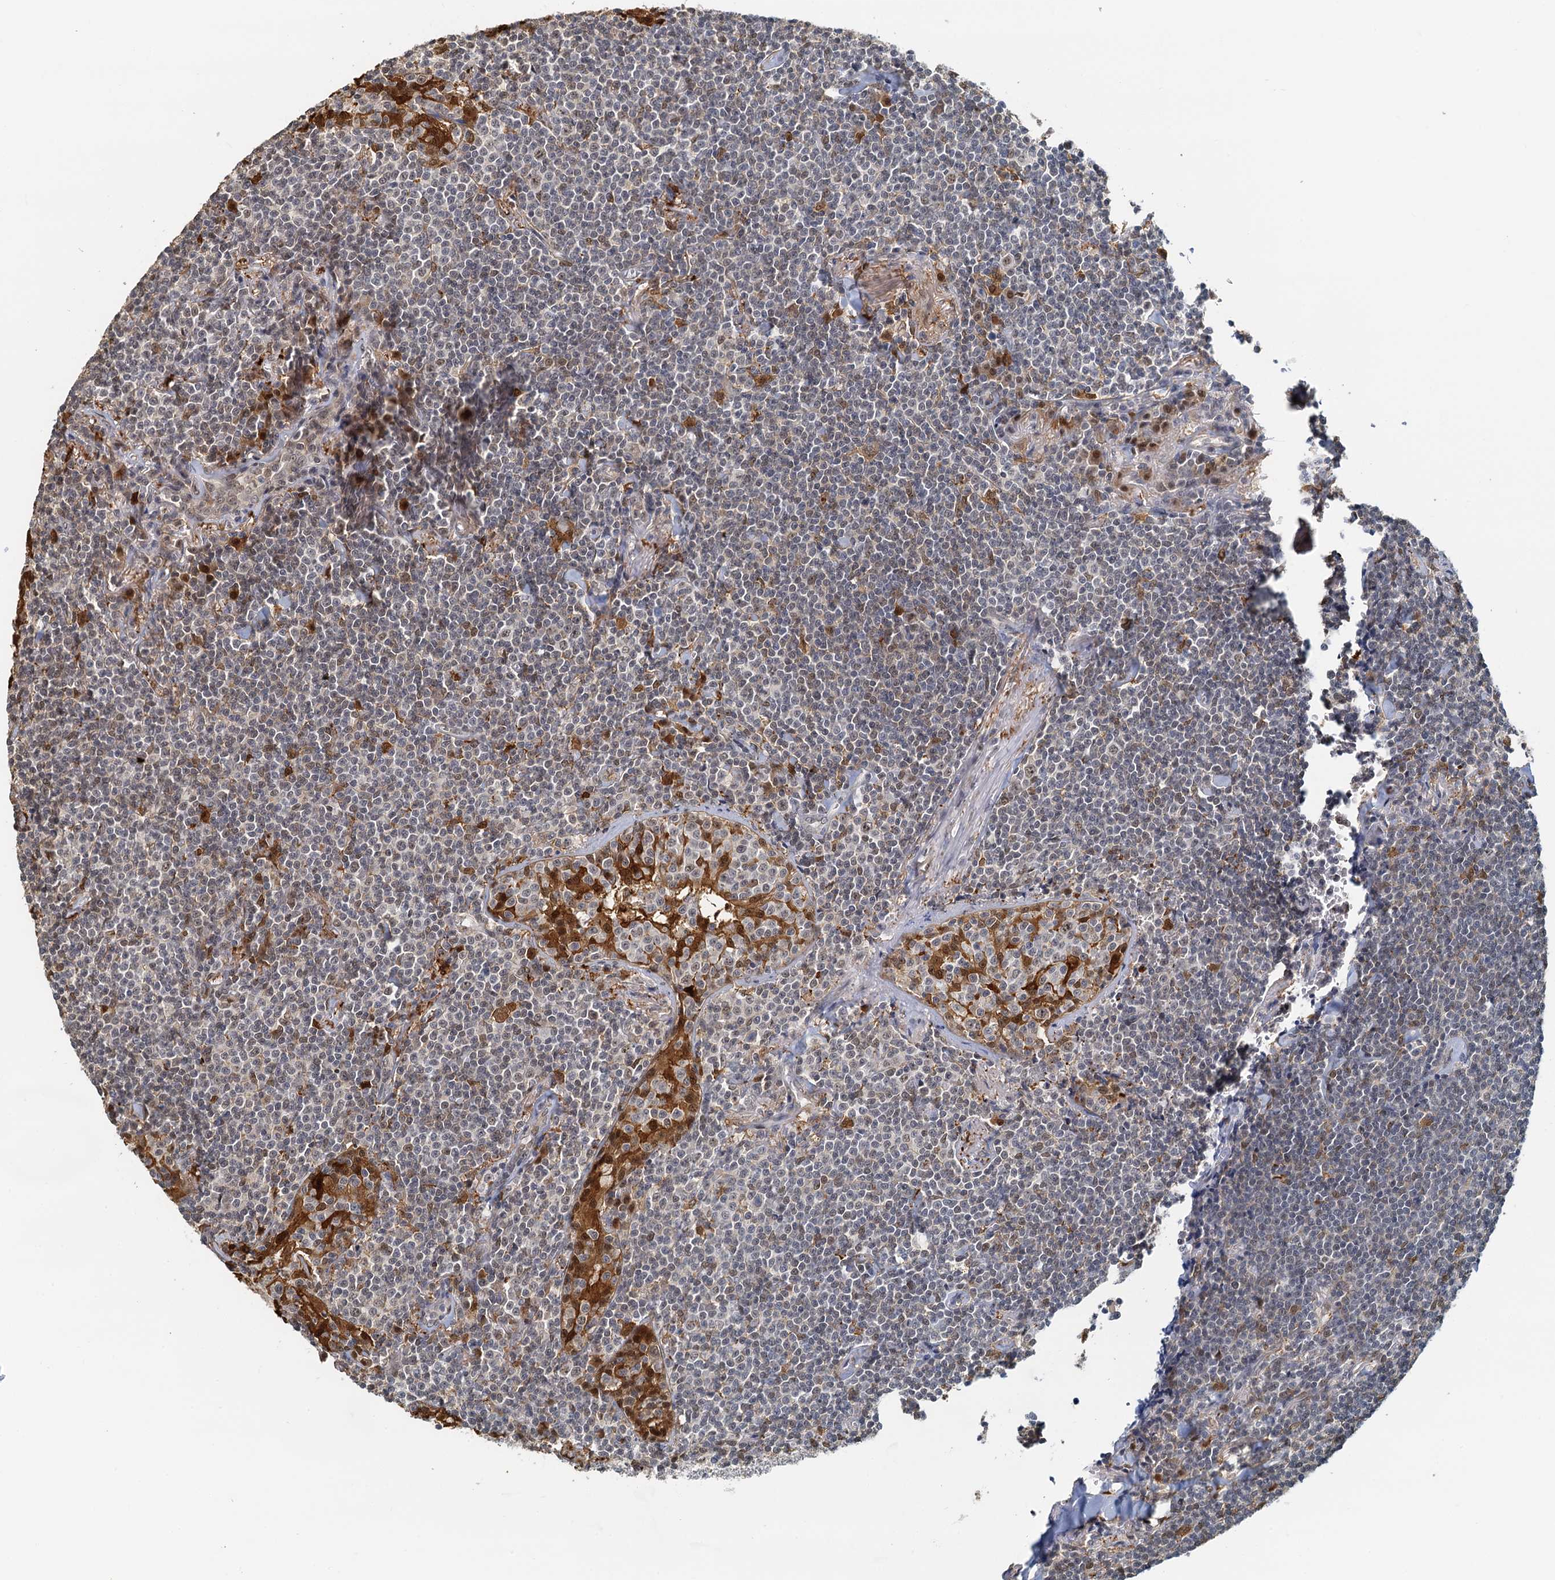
{"staining": {"intensity": "weak", "quantity": "<25%", "location": "cytoplasmic/membranous,nuclear"}, "tissue": "lymphoma", "cell_type": "Tumor cells", "image_type": "cancer", "snomed": [{"axis": "morphology", "description": "Malignant lymphoma, non-Hodgkin's type, Low grade"}, {"axis": "topography", "description": "Lung"}], "caption": "IHC histopathology image of human lymphoma stained for a protein (brown), which reveals no positivity in tumor cells.", "gene": "SPINDOC", "patient": {"sex": "female", "age": 71}}